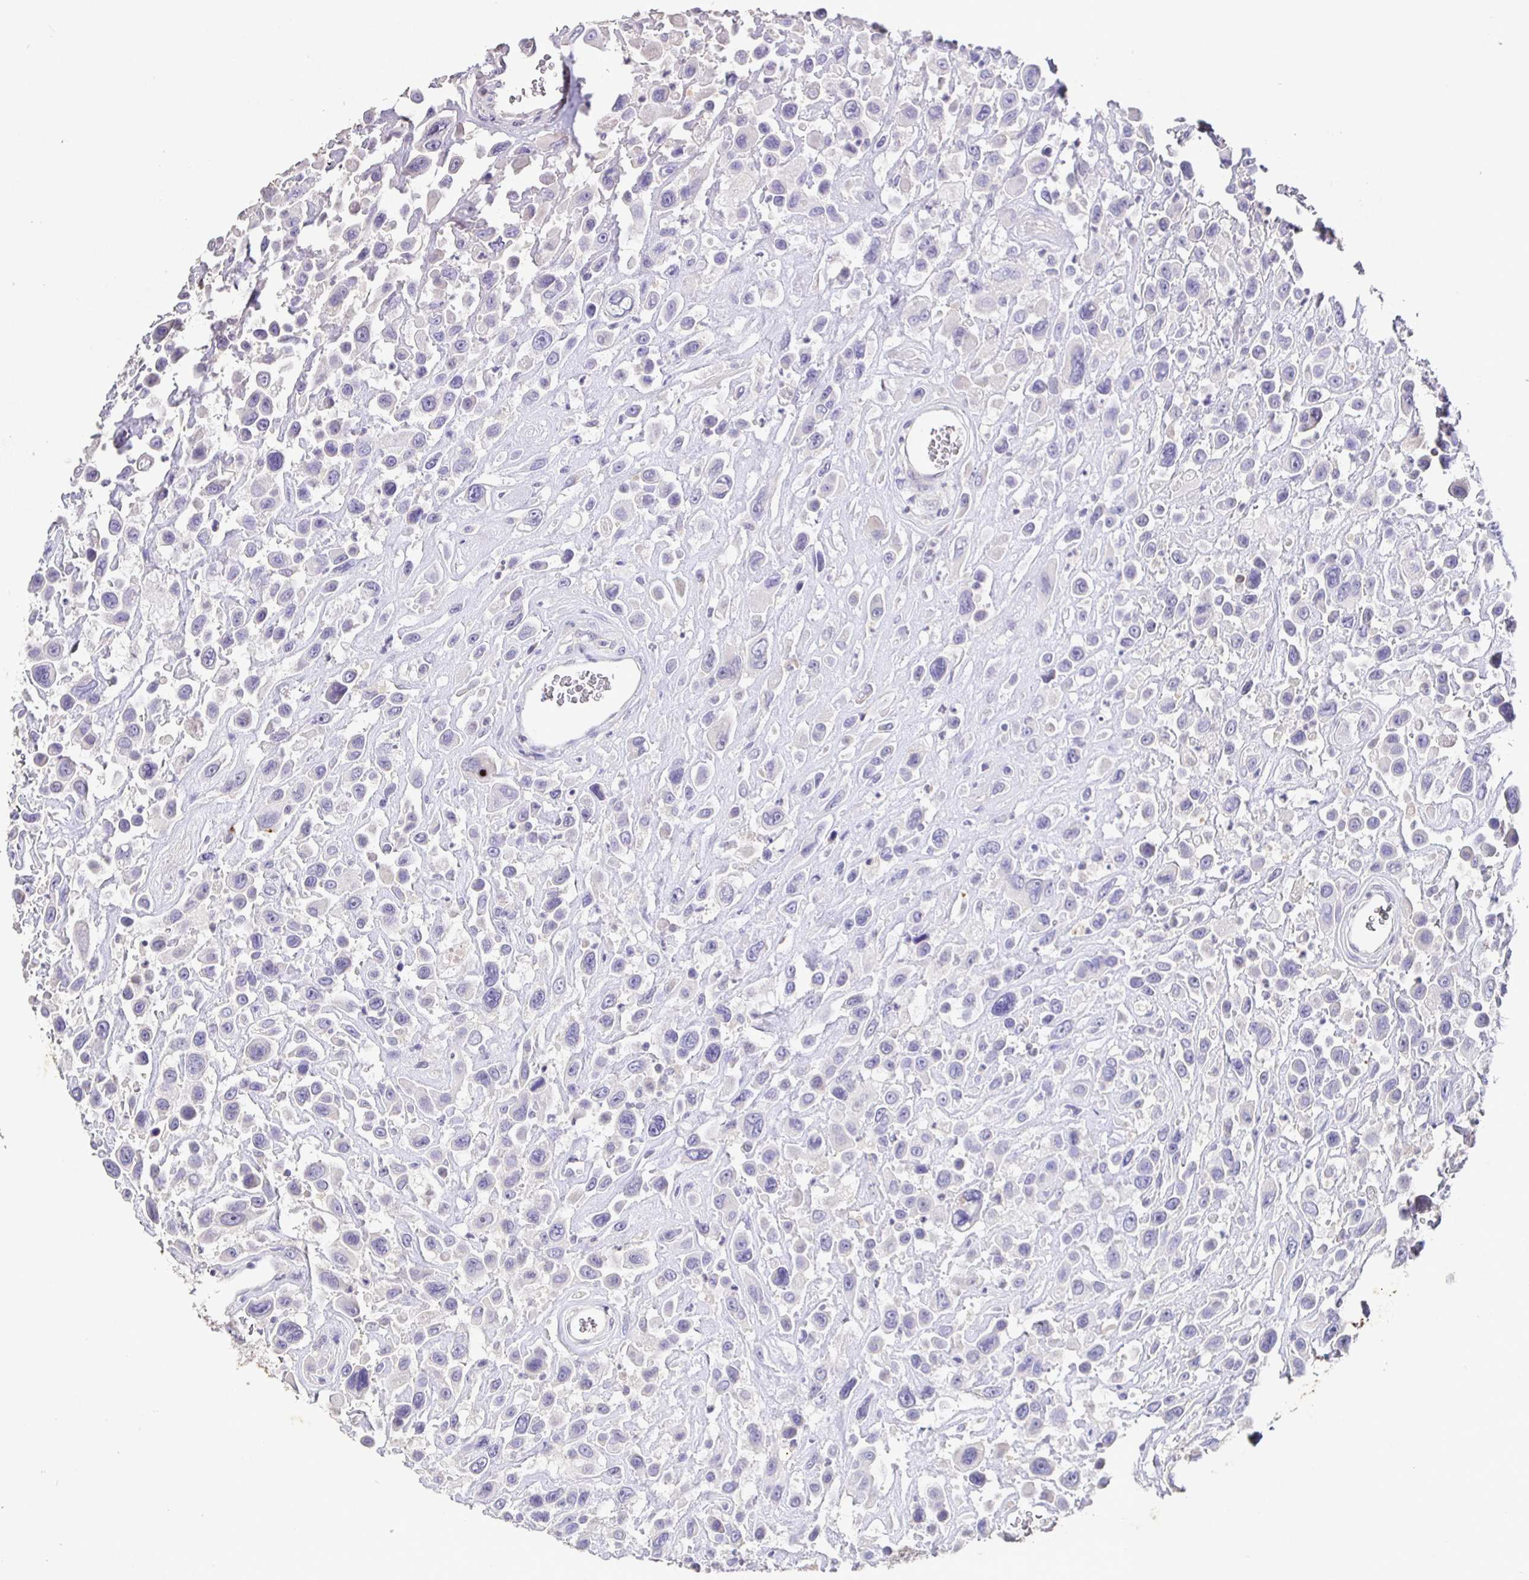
{"staining": {"intensity": "negative", "quantity": "none", "location": "none"}, "tissue": "urothelial cancer", "cell_type": "Tumor cells", "image_type": "cancer", "snomed": [{"axis": "morphology", "description": "Urothelial carcinoma, High grade"}, {"axis": "topography", "description": "Urinary bladder"}], "caption": "A micrograph of human urothelial carcinoma (high-grade) is negative for staining in tumor cells.", "gene": "SHISA4", "patient": {"sex": "male", "age": 53}}